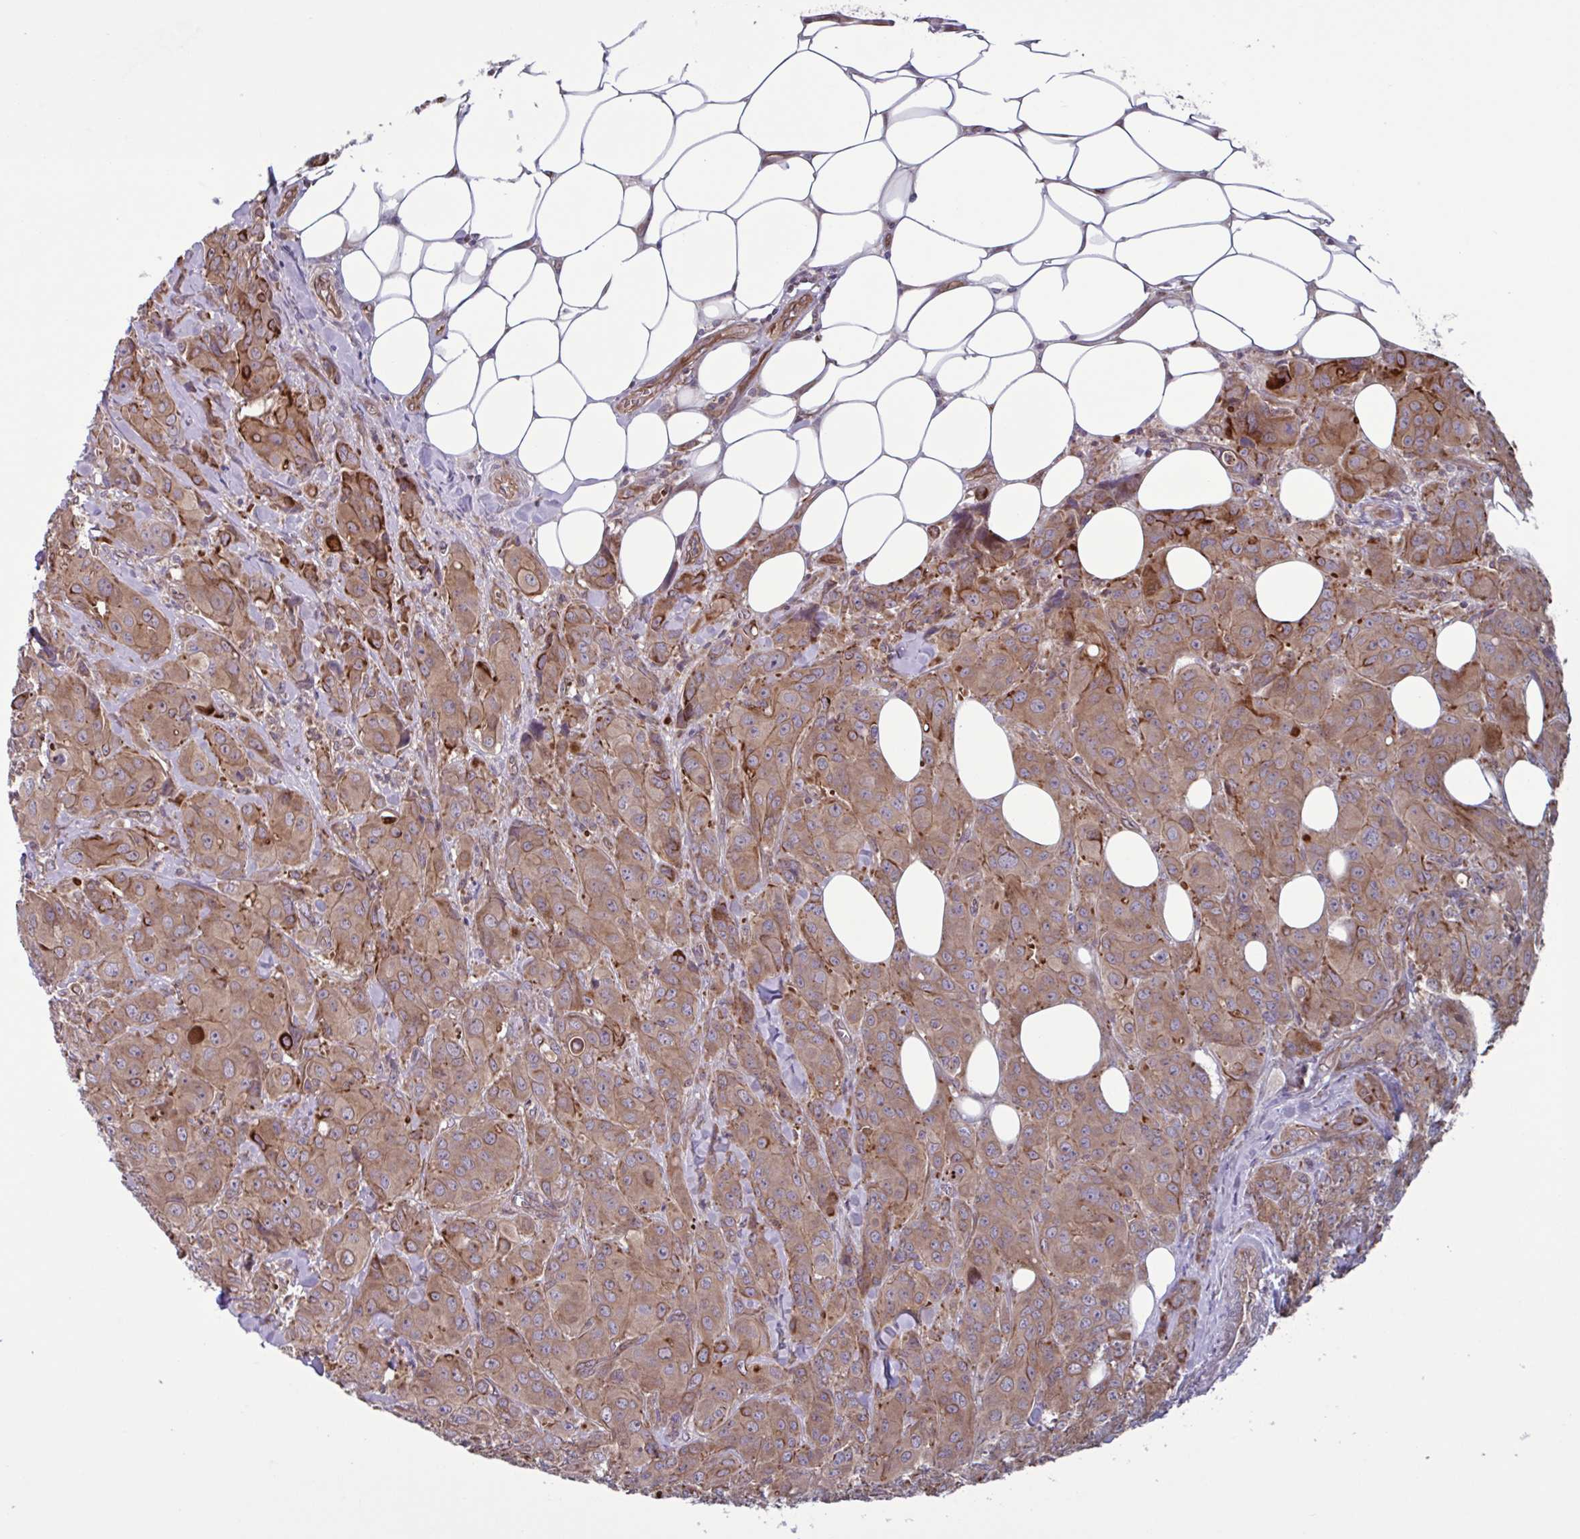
{"staining": {"intensity": "moderate", "quantity": ">75%", "location": "cytoplasmic/membranous"}, "tissue": "breast cancer", "cell_type": "Tumor cells", "image_type": "cancer", "snomed": [{"axis": "morphology", "description": "Normal tissue, NOS"}, {"axis": "morphology", "description": "Duct carcinoma"}, {"axis": "topography", "description": "Breast"}], "caption": "A photomicrograph of human intraductal carcinoma (breast) stained for a protein exhibits moderate cytoplasmic/membranous brown staining in tumor cells. (DAB (3,3'-diaminobenzidine) = brown stain, brightfield microscopy at high magnification).", "gene": "GLTP", "patient": {"sex": "female", "age": 43}}